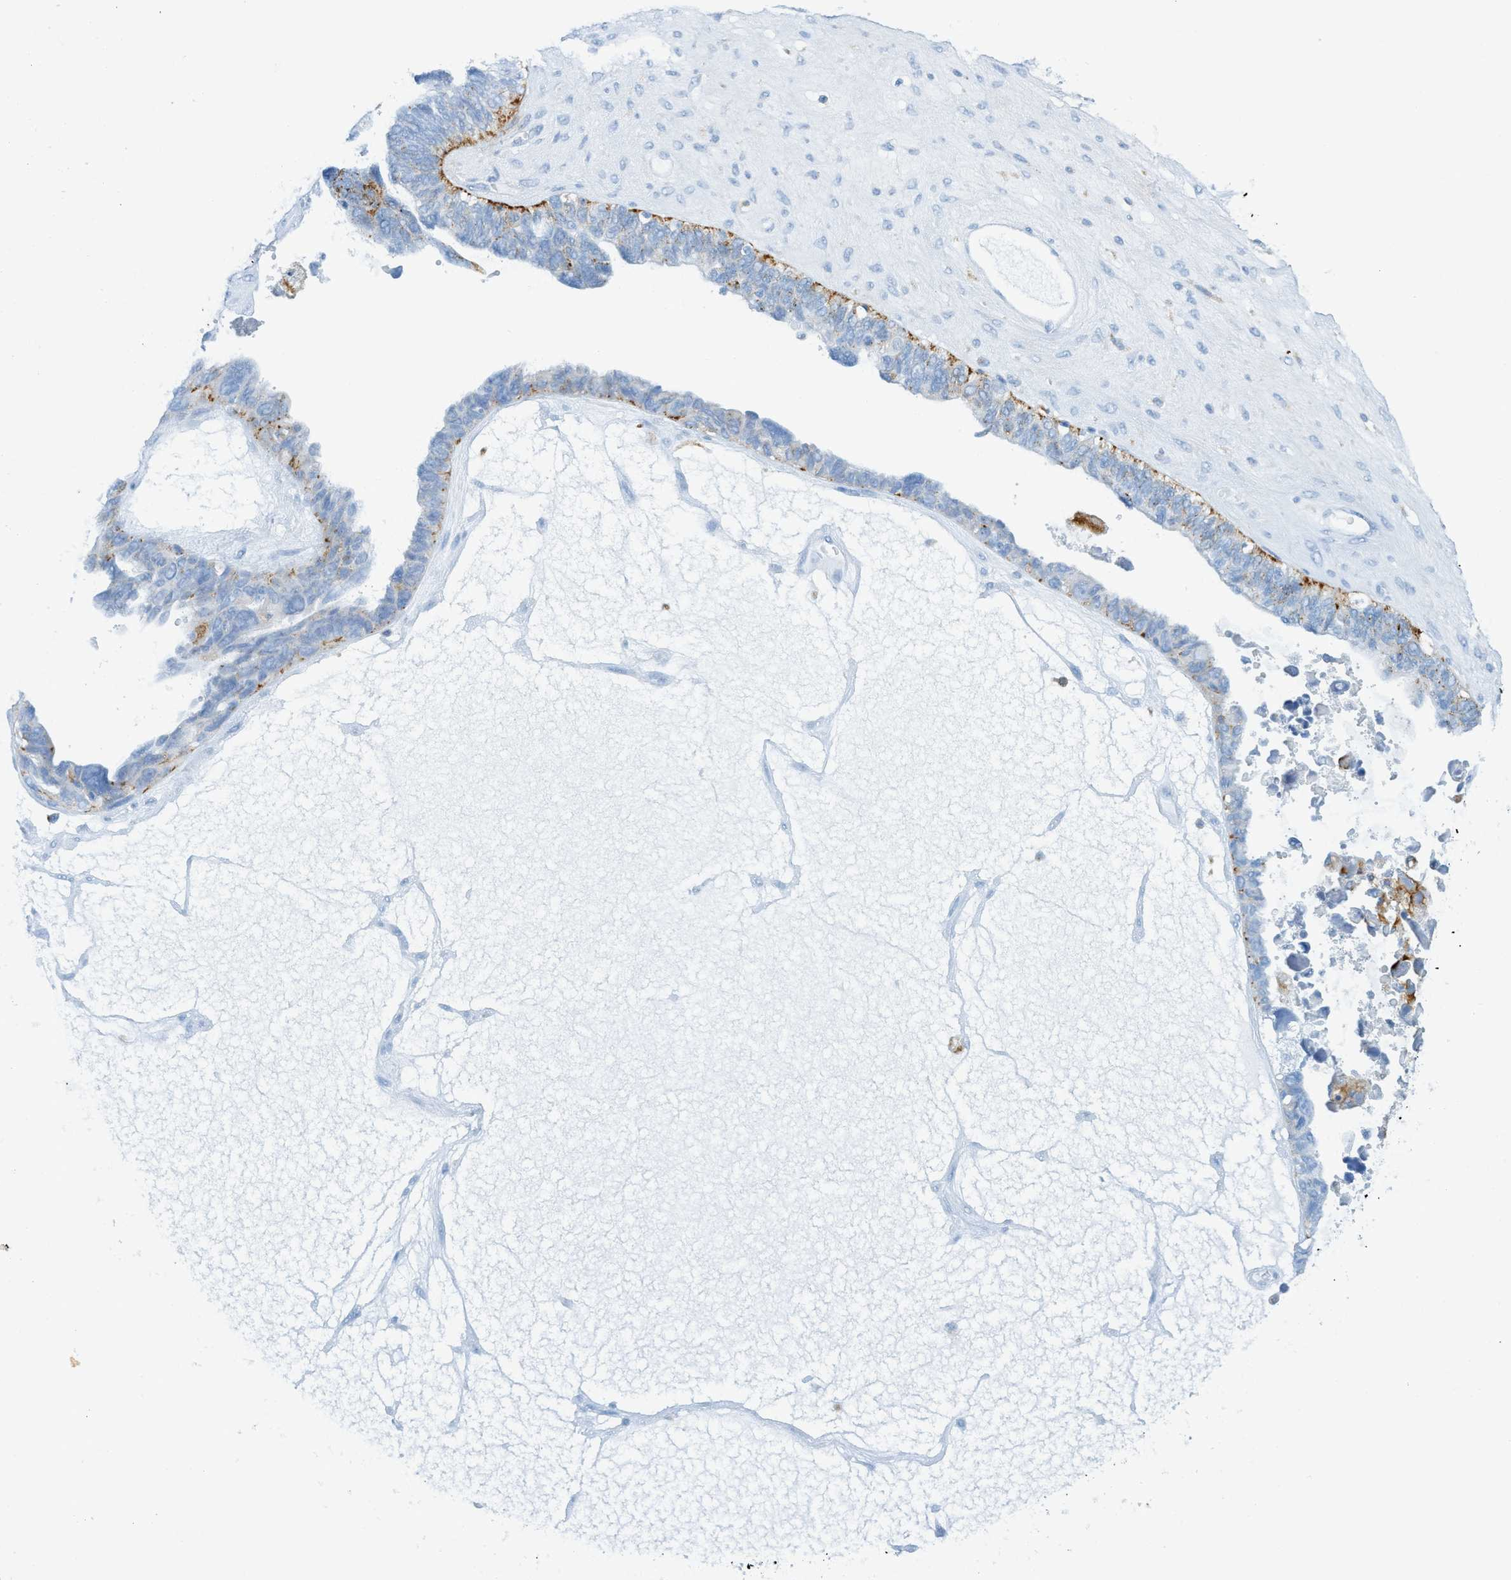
{"staining": {"intensity": "moderate", "quantity": "25%-75%", "location": "cytoplasmic/membranous"}, "tissue": "ovarian cancer", "cell_type": "Tumor cells", "image_type": "cancer", "snomed": [{"axis": "morphology", "description": "Cystadenocarcinoma, serous, NOS"}, {"axis": "topography", "description": "Ovary"}], "caption": "Human ovarian cancer stained with a brown dye displays moderate cytoplasmic/membranous positive positivity in approximately 25%-75% of tumor cells.", "gene": "C21orf62", "patient": {"sex": "female", "age": 79}}